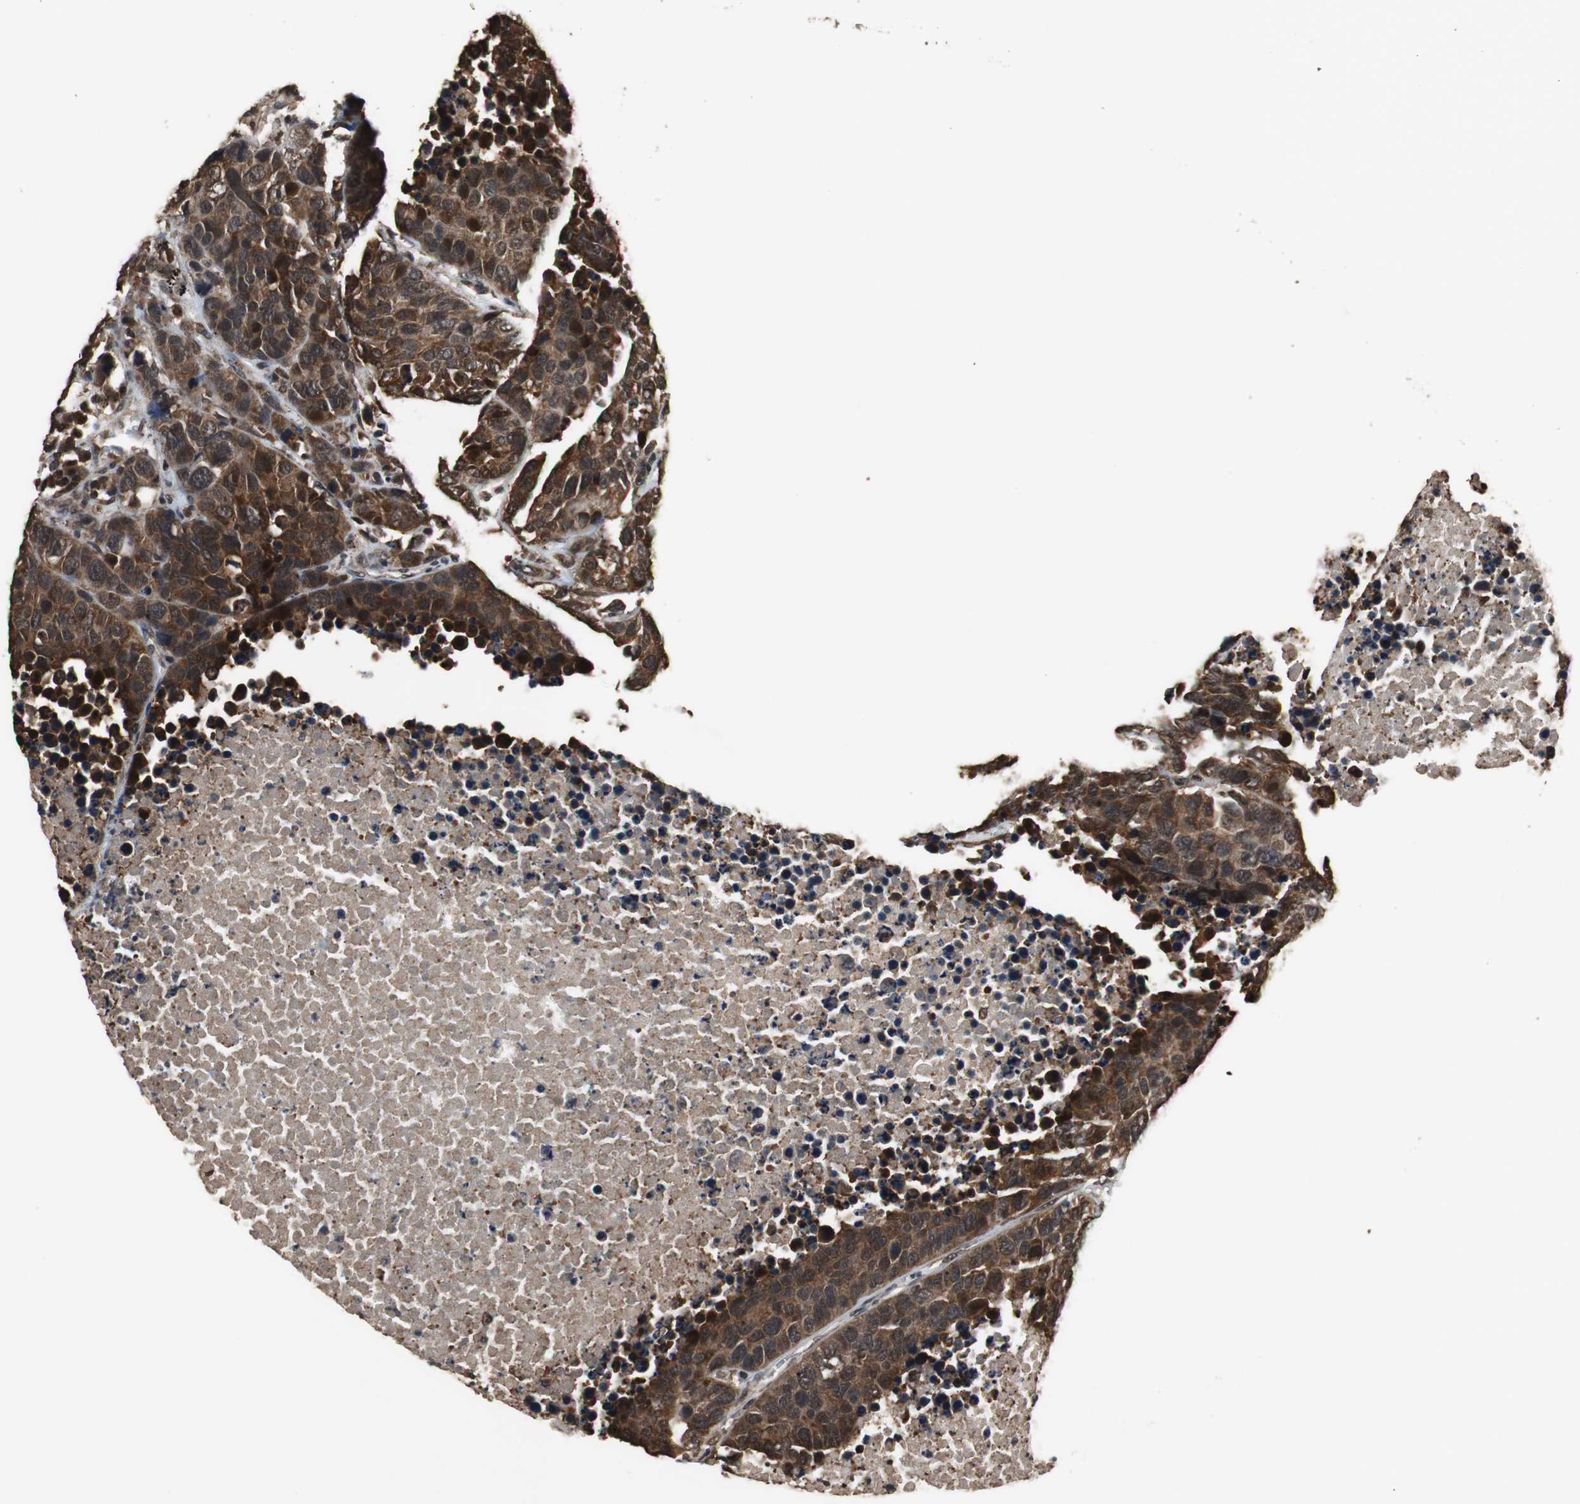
{"staining": {"intensity": "strong", "quantity": ">75%", "location": "cytoplasmic/membranous,nuclear"}, "tissue": "carcinoid", "cell_type": "Tumor cells", "image_type": "cancer", "snomed": [{"axis": "morphology", "description": "Carcinoid, malignant, NOS"}, {"axis": "topography", "description": "Lung"}], "caption": "DAB (3,3'-diaminobenzidine) immunohistochemical staining of human malignant carcinoid demonstrates strong cytoplasmic/membranous and nuclear protein expression in about >75% of tumor cells.", "gene": "ZNF18", "patient": {"sex": "male", "age": 60}}